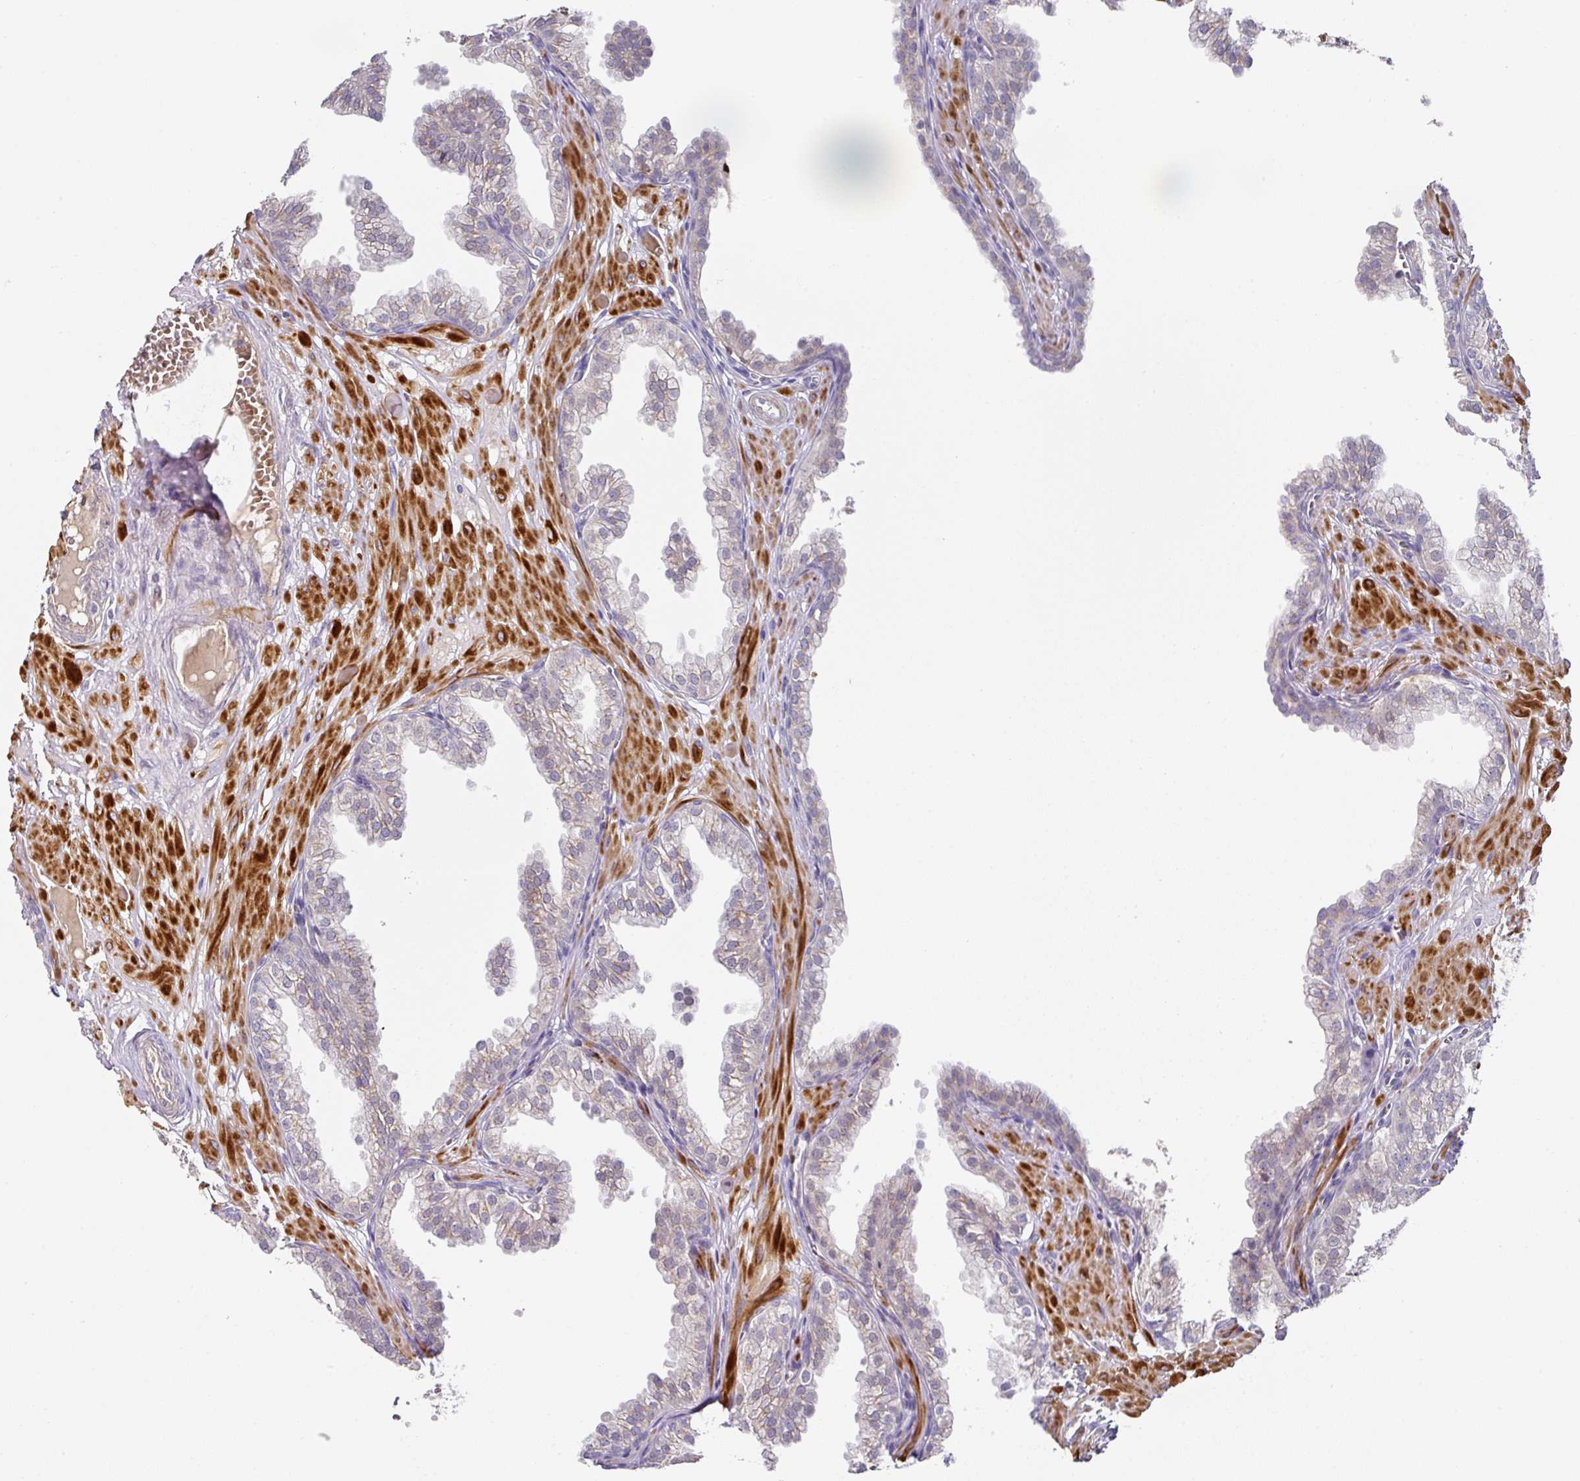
{"staining": {"intensity": "moderate", "quantity": "<25%", "location": "cytoplasmic/membranous"}, "tissue": "prostate", "cell_type": "Glandular cells", "image_type": "normal", "snomed": [{"axis": "morphology", "description": "Normal tissue, NOS"}, {"axis": "topography", "description": "Prostate"}, {"axis": "topography", "description": "Peripheral nerve tissue"}], "caption": "Protein staining of benign prostate reveals moderate cytoplasmic/membranous staining in about <25% of glandular cells.", "gene": "TARM1", "patient": {"sex": "male", "age": 55}}